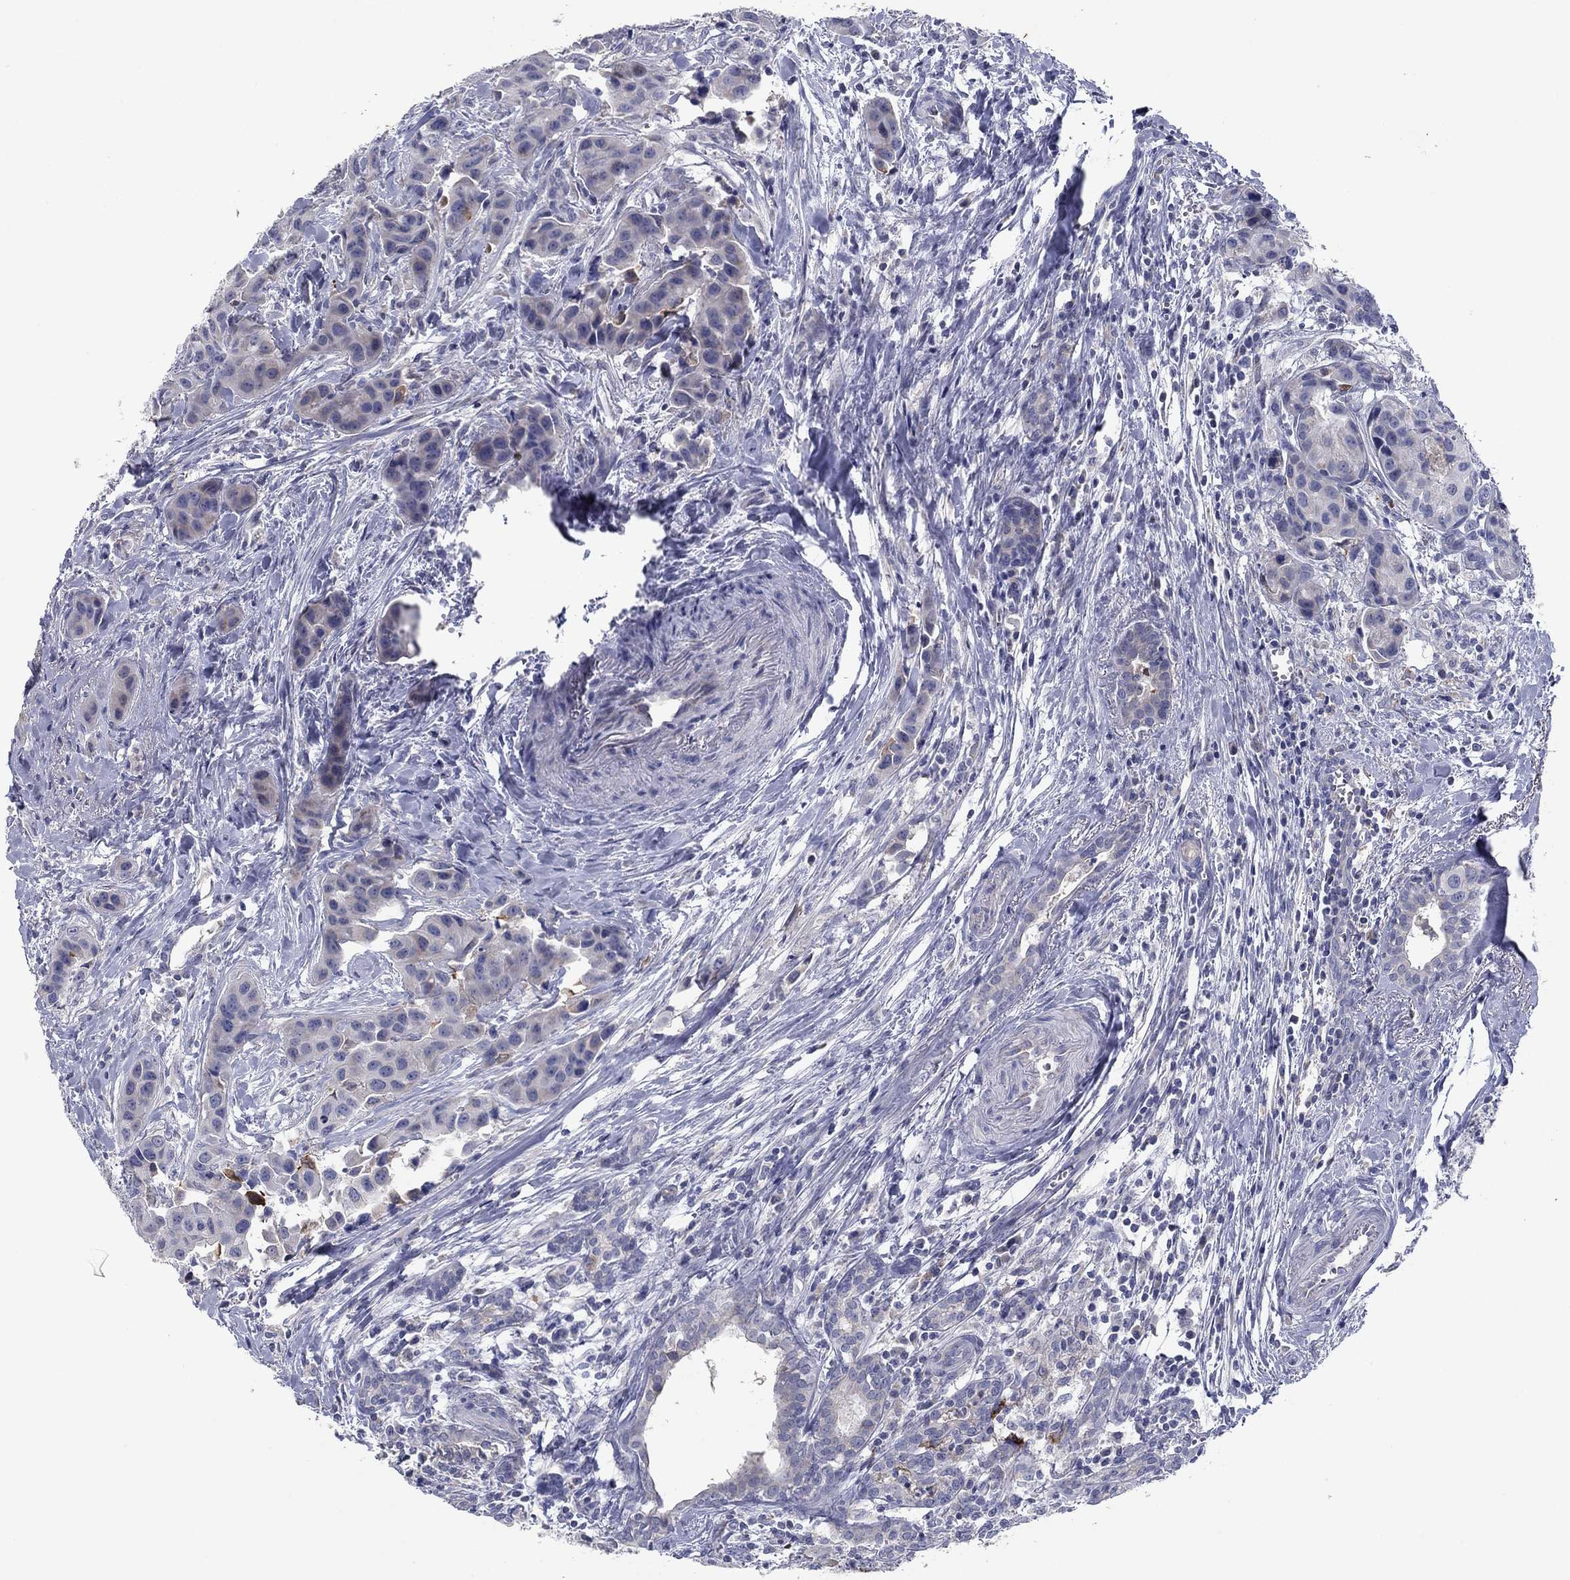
{"staining": {"intensity": "negative", "quantity": "none", "location": "none"}, "tissue": "head and neck cancer", "cell_type": "Tumor cells", "image_type": "cancer", "snomed": [{"axis": "morphology", "description": "Adenocarcinoma, NOS"}, {"axis": "topography", "description": "Head-Neck"}], "caption": "Head and neck adenocarcinoma was stained to show a protein in brown. There is no significant positivity in tumor cells. (Immunohistochemistry (ihc), brightfield microscopy, high magnification).", "gene": "PTGDS", "patient": {"sex": "male", "age": 76}}